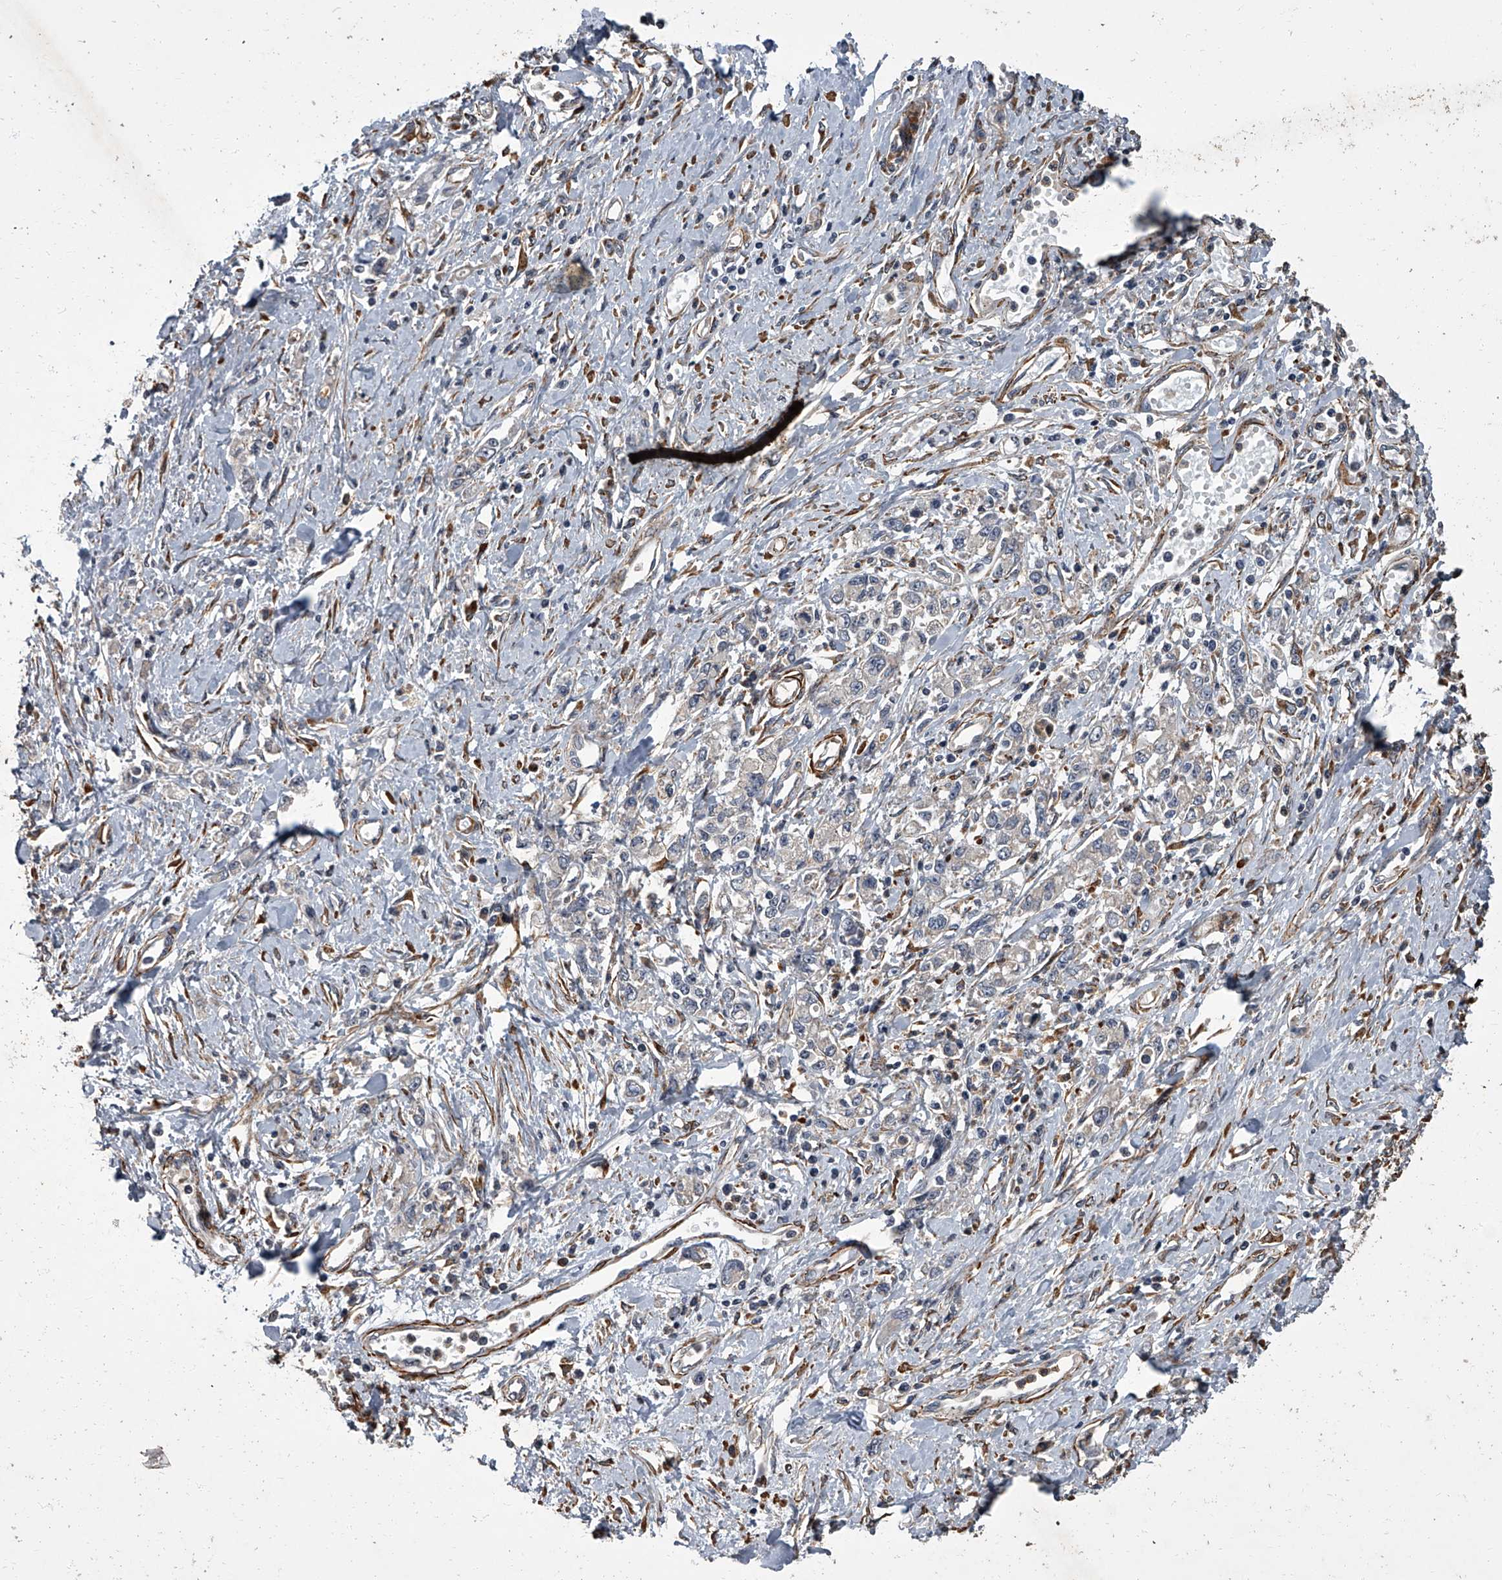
{"staining": {"intensity": "negative", "quantity": "none", "location": "none"}, "tissue": "stomach cancer", "cell_type": "Tumor cells", "image_type": "cancer", "snomed": [{"axis": "morphology", "description": "Adenocarcinoma, NOS"}, {"axis": "topography", "description": "Stomach"}], "caption": "Human stomach adenocarcinoma stained for a protein using IHC shows no positivity in tumor cells.", "gene": "SIRT4", "patient": {"sex": "female", "age": 76}}